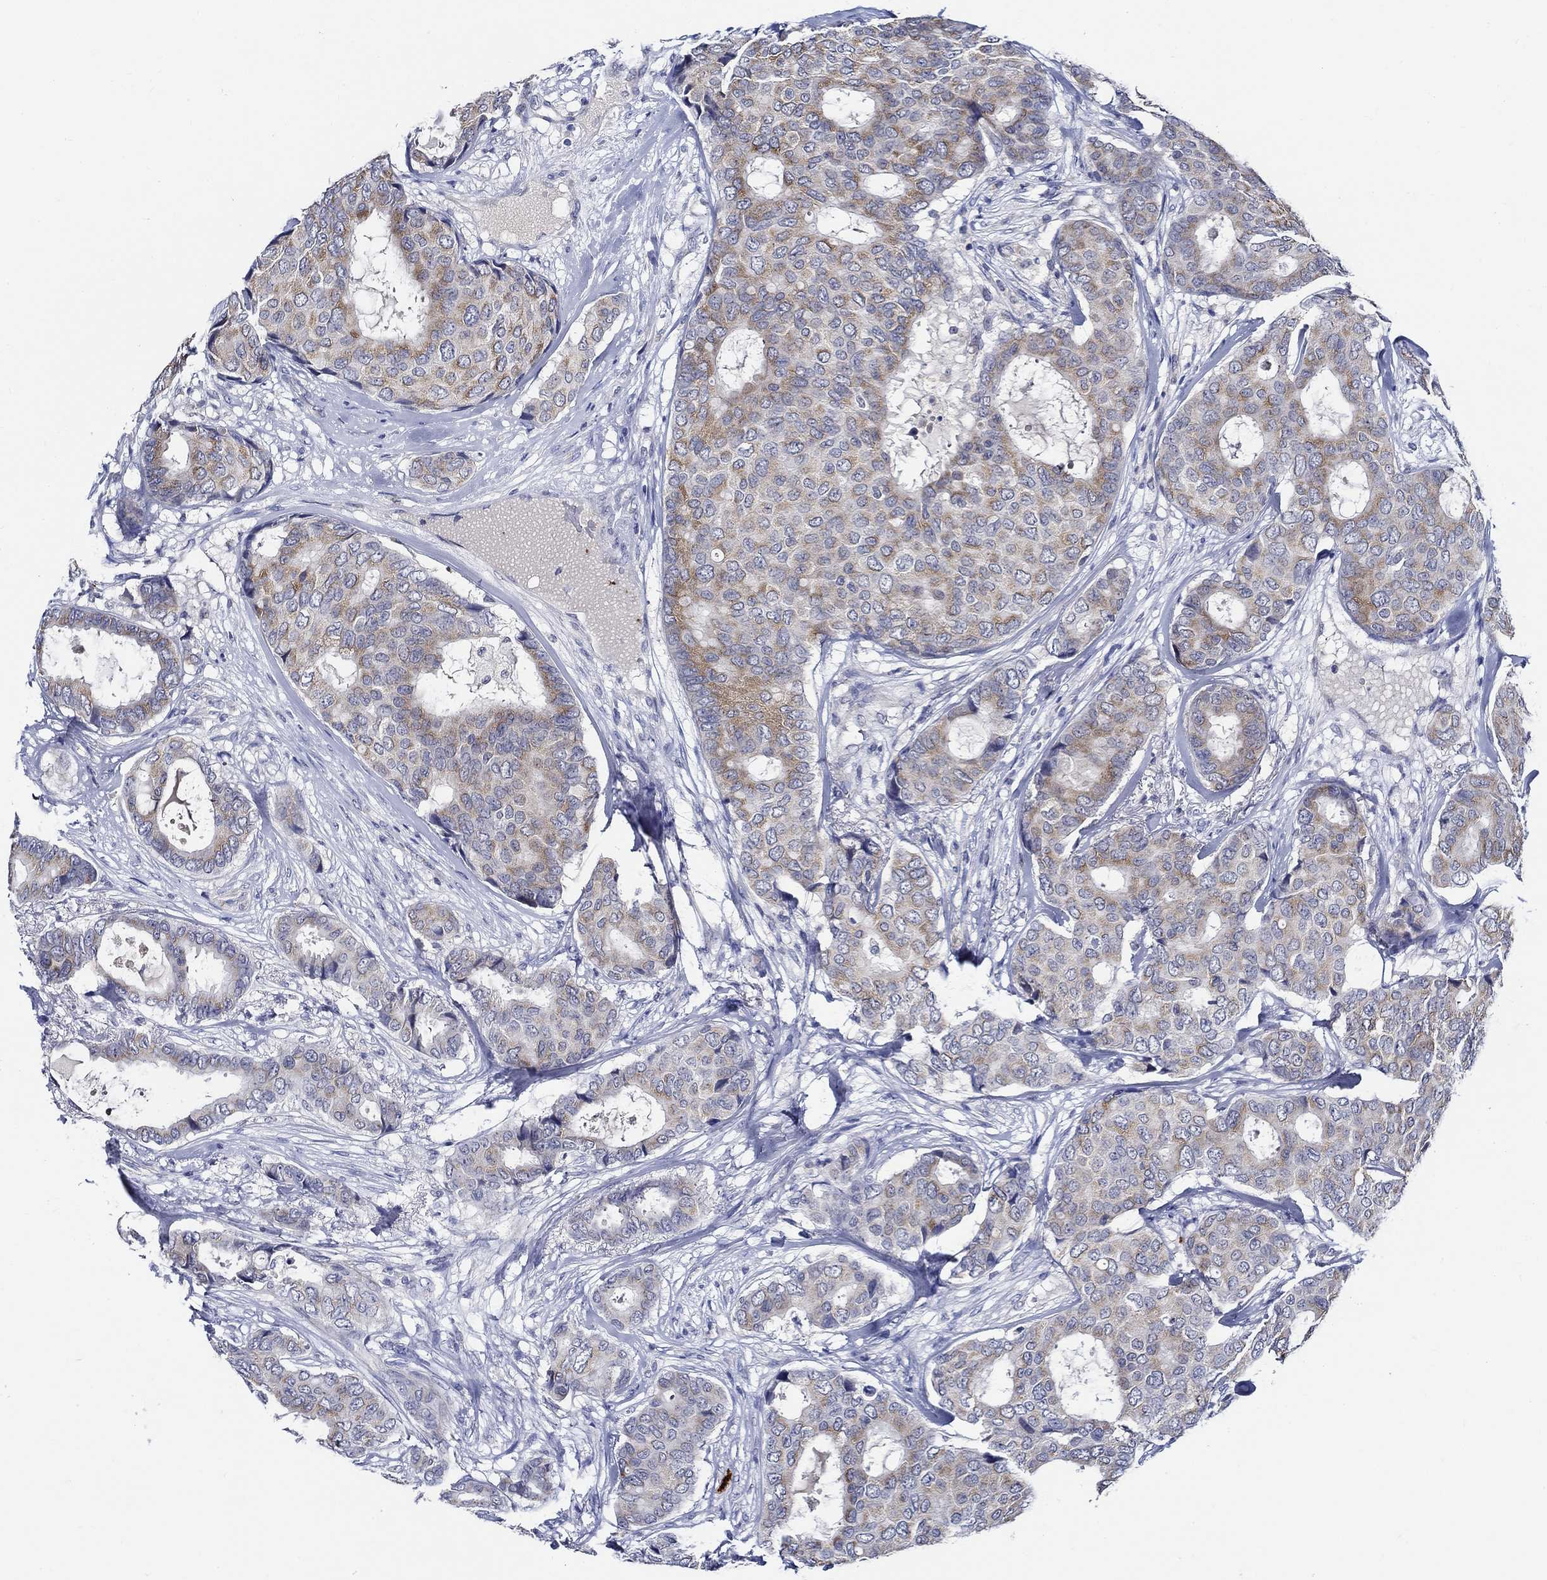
{"staining": {"intensity": "moderate", "quantity": "25%-75%", "location": "cytoplasmic/membranous"}, "tissue": "breast cancer", "cell_type": "Tumor cells", "image_type": "cancer", "snomed": [{"axis": "morphology", "description": "Duct carcinoma"}, {"axis": "topography", "description": "Breast"}], "caption": "Breast intraductal carcinoma tissue reveals moderate cytoplasmic/membranous positivity in about 25%-75% of tumor cells, visualized by immunohistochemistry.", "gene": "ALOX12", "patient": {"sex": "female", "age": 75}}